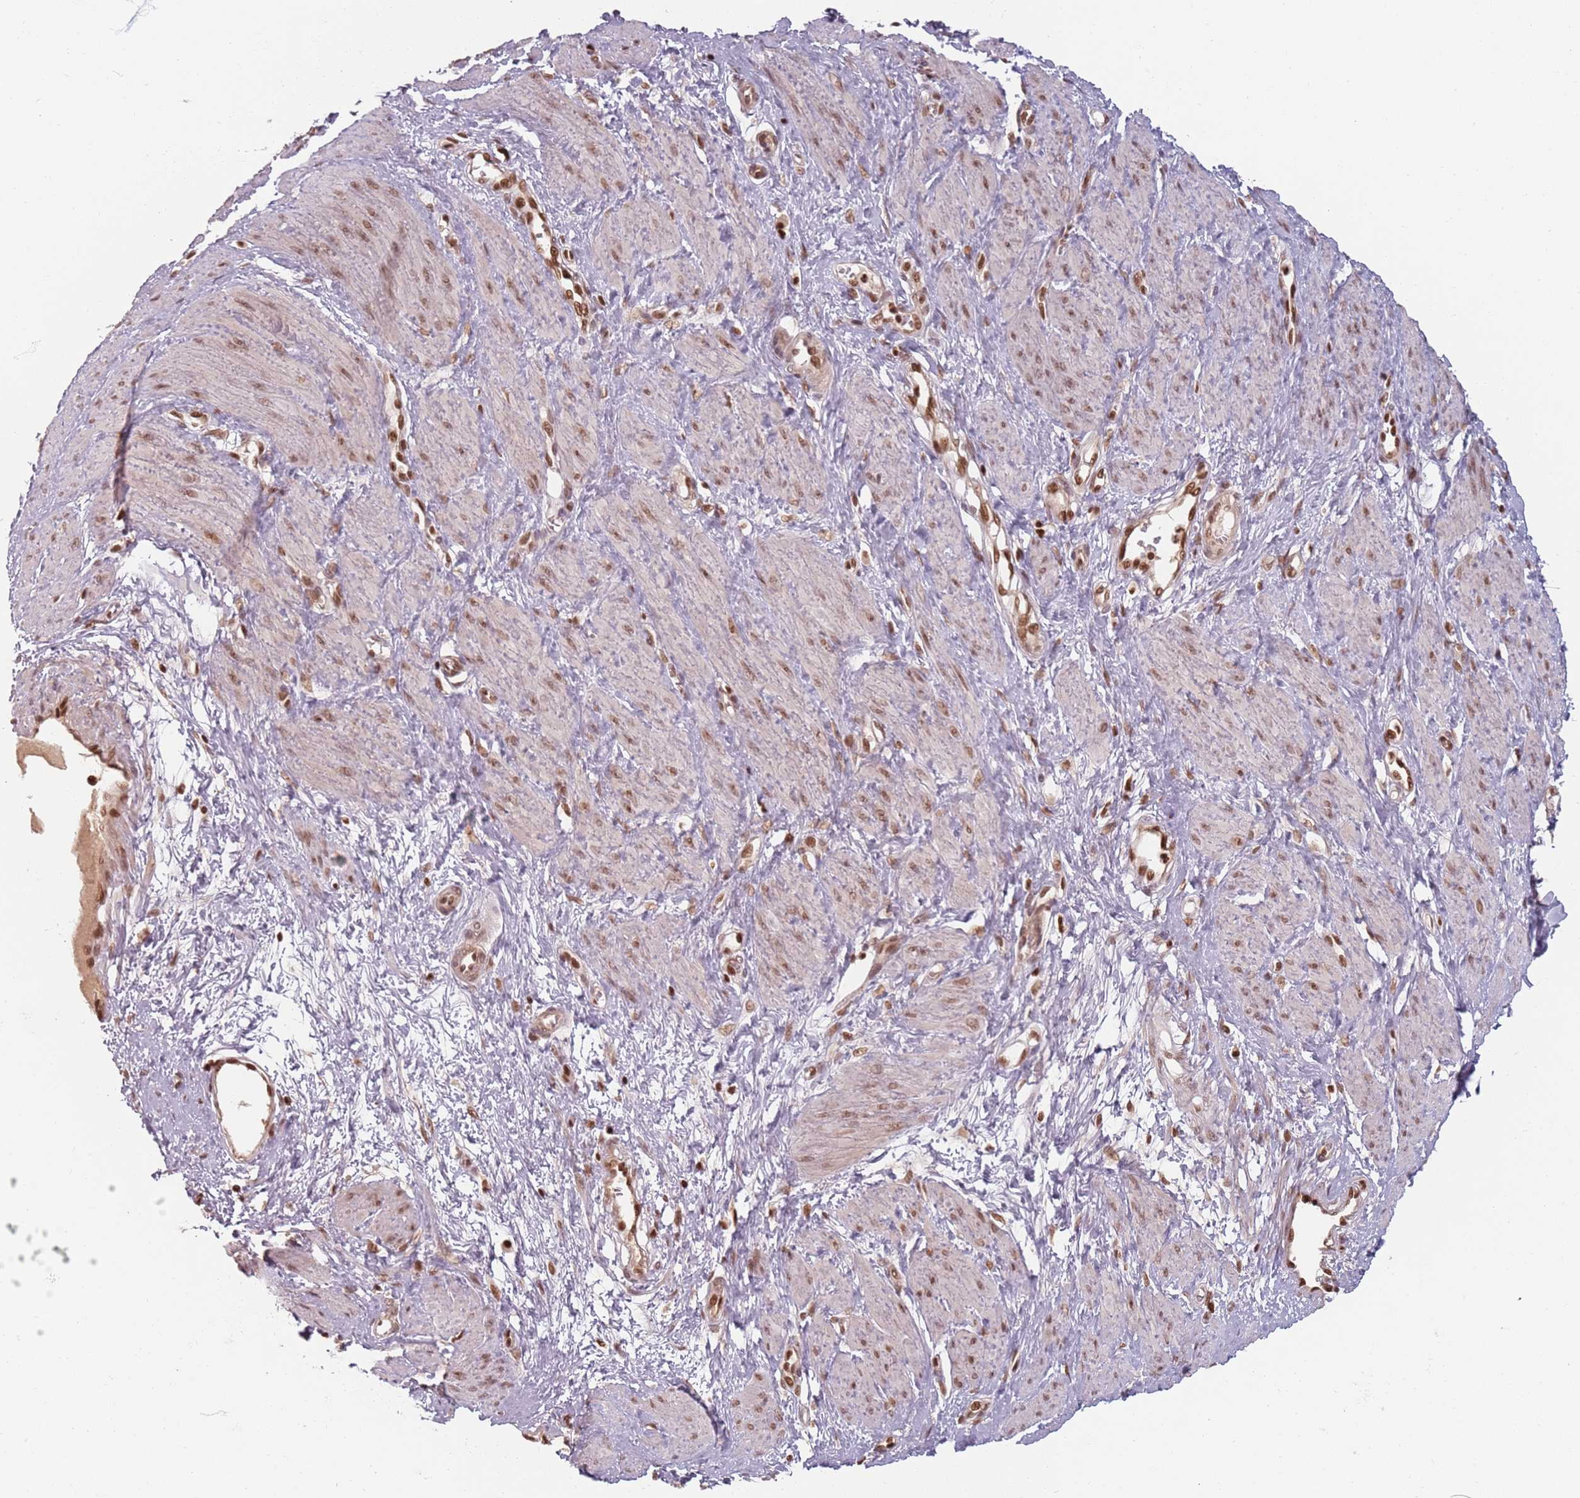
{"staining": {"intensity": "moderate", "quantity": ">75%", "location": "nuclear"}, "tissue": "smooth muscle", "cell_type": "Smooth muscle cells", "image_type": "normal", "snomed": [{"axis": "morphology", "description": "Normal tissue, NOS"}, {"axis": "topography", "description": "Smooth muscle"}, {"axis": "topography", "description": "Uterus"}], "caption": "Immunohistochemistry (IHC) photomicrograph of benign smooth muscle: smooth muscle stained using immunohistochemistry shows medium levels of moderate protein expression localized specifically in the nuclear of smooth muscle cells, appearing as a nuclear brown color.", "gene": "NUP50", "patient": {"sex": "female", "age": 39}}